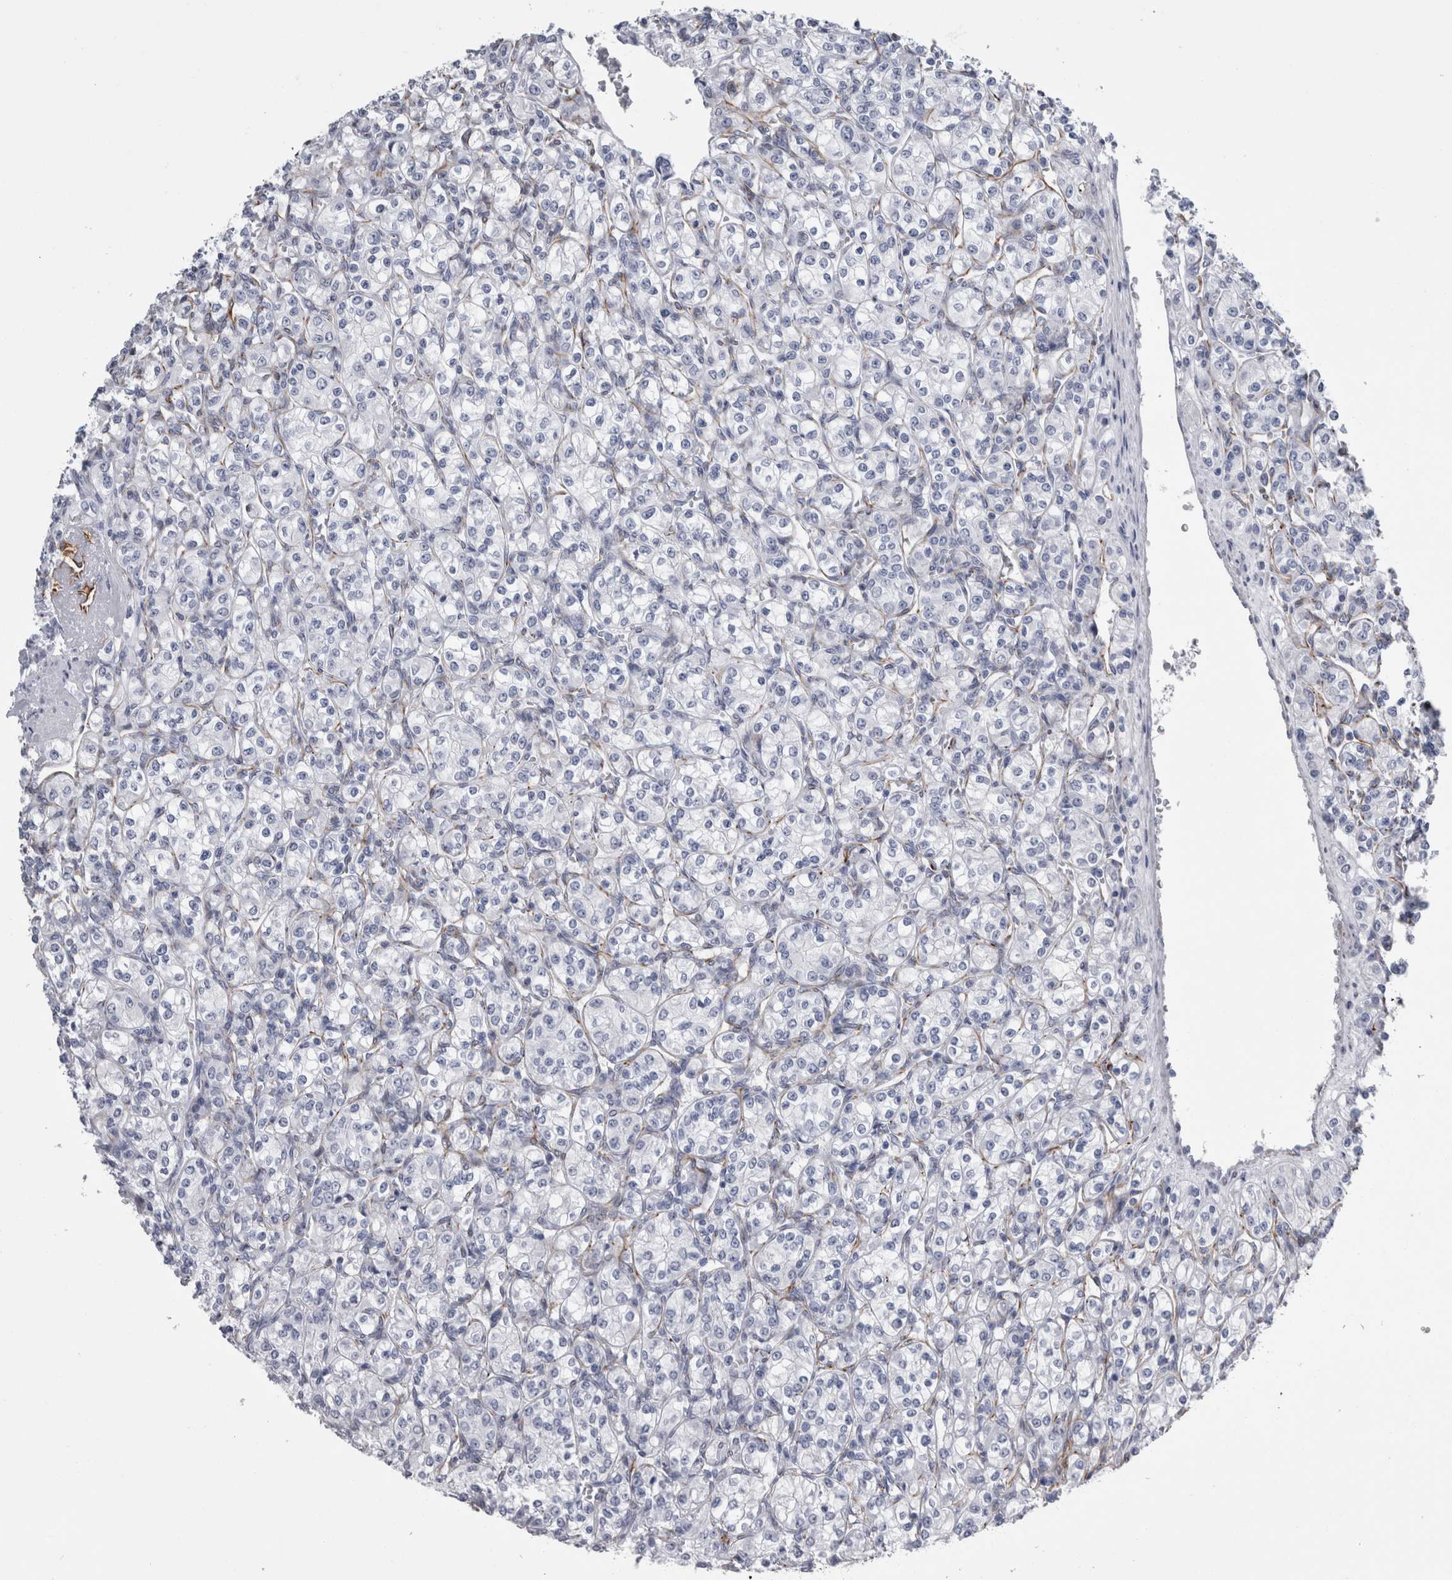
{"staining": {"intensity": "negative", "quantity": "none", "location": "none"}, "tissue": "renal cancer", "cell_type": "Tumor cells", "image_type": "cancer", "snomed": [{"axis": "morphology", "description": "Adenocarcinoma, NOS"}, {"axis": "topography", "description": "Kidney"}], "caption": "This is a photomicrograph of immunohistochemistry (IHC) staining of renal cancer (adenocarcinoma), which shows no positivity in tumor cells.", "gene": "VWDE", "patient": {"sex": "male", "age": 77}}